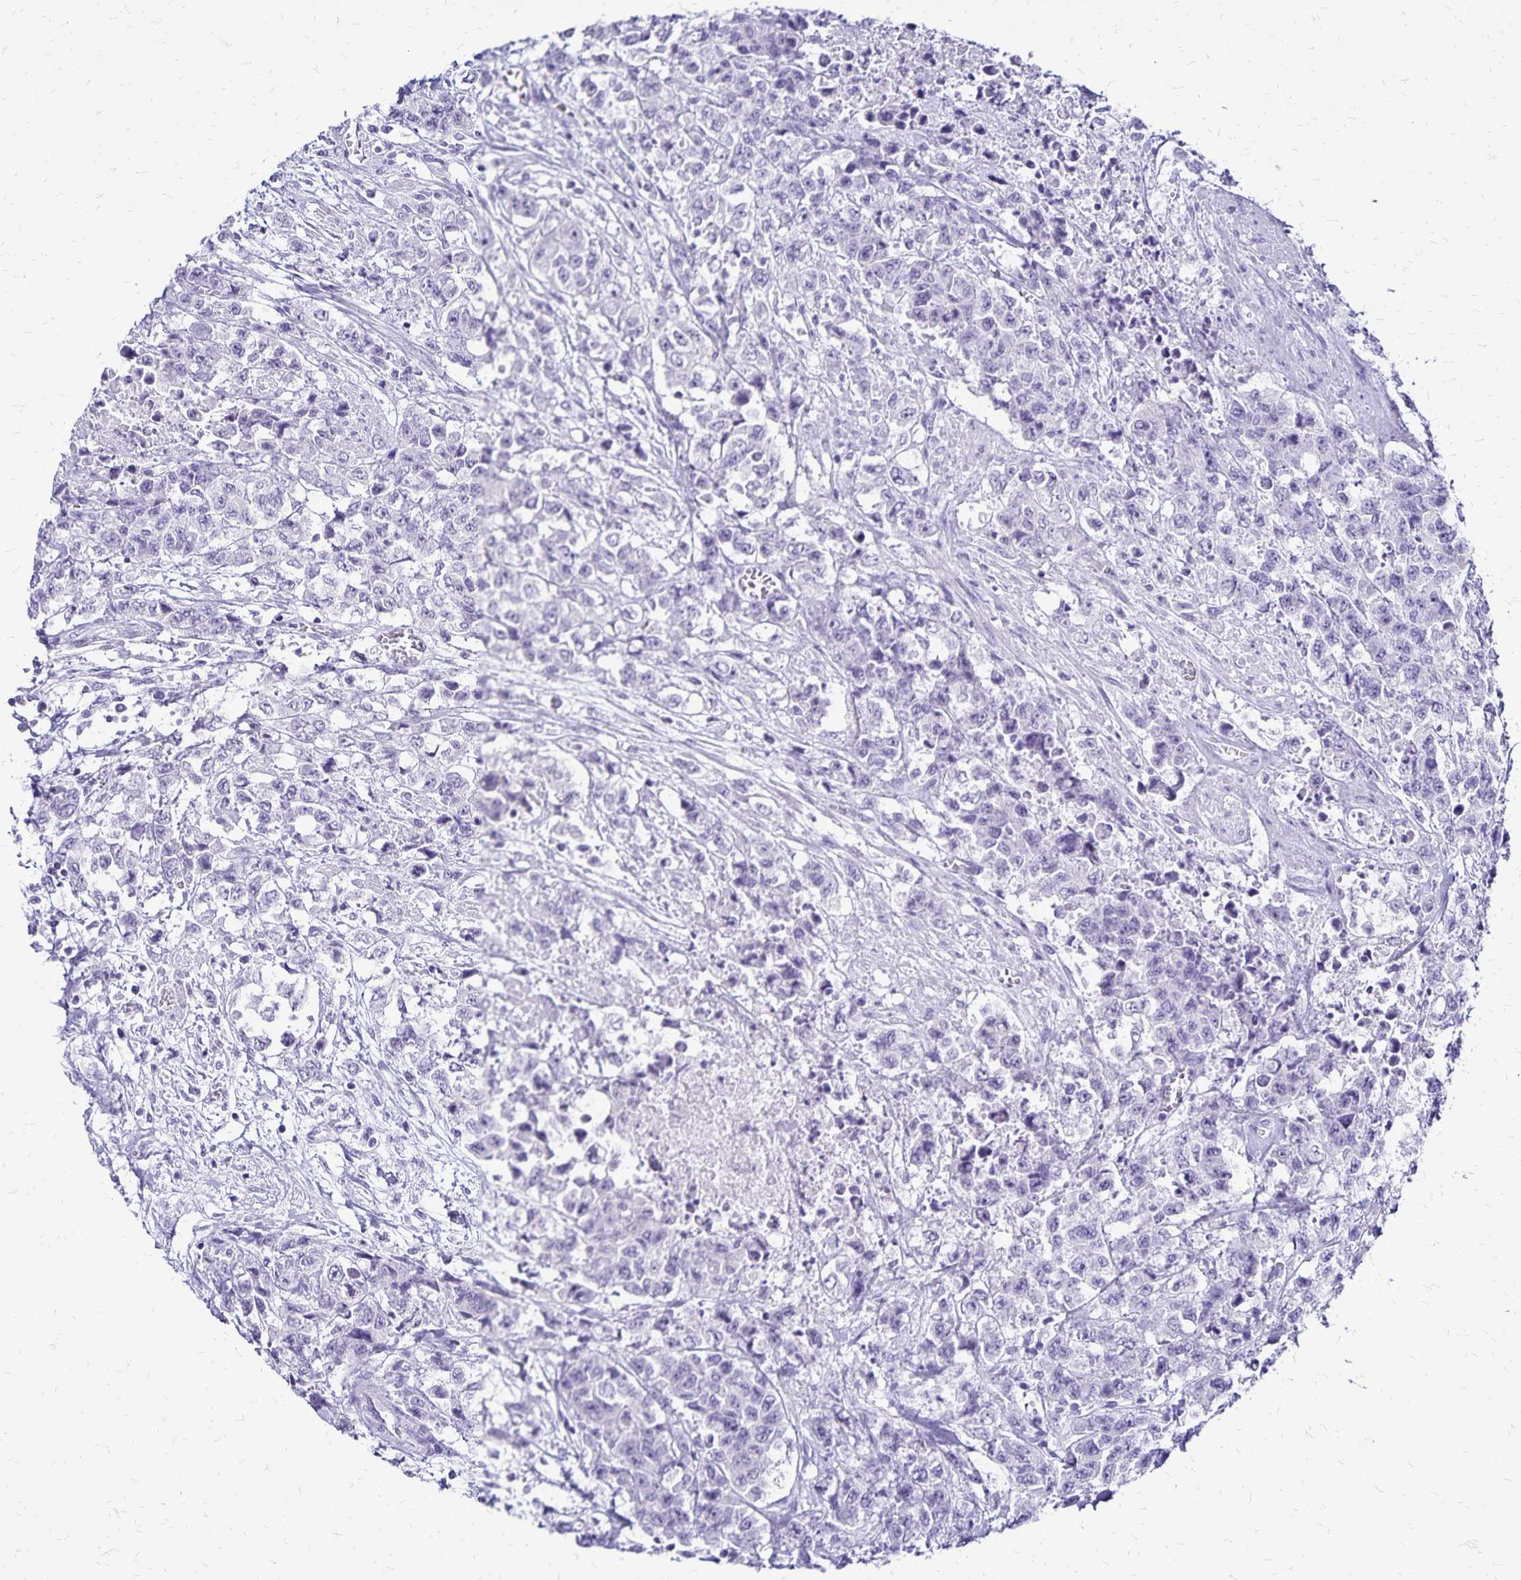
{"staining": {"intensity": "negative", "quantity": "none", "location": "none"}, "tissue": "urothelial cancer", "cell_type": "Tumor cells", "image_type": "cancer", "snomed": [{"axis": "morphology", "description": "Urothelial carcinoma, High grade"}, {"axis": "topography", "description": "Urinary bladder"}], "caption": "A high-resolution image shows immunohistochemistry staining of urothelial cancer, which exhibits no significant positivity in tumor cells.", "gene": "LIN28B", "patient": {"sex": "female", "age": 78}}